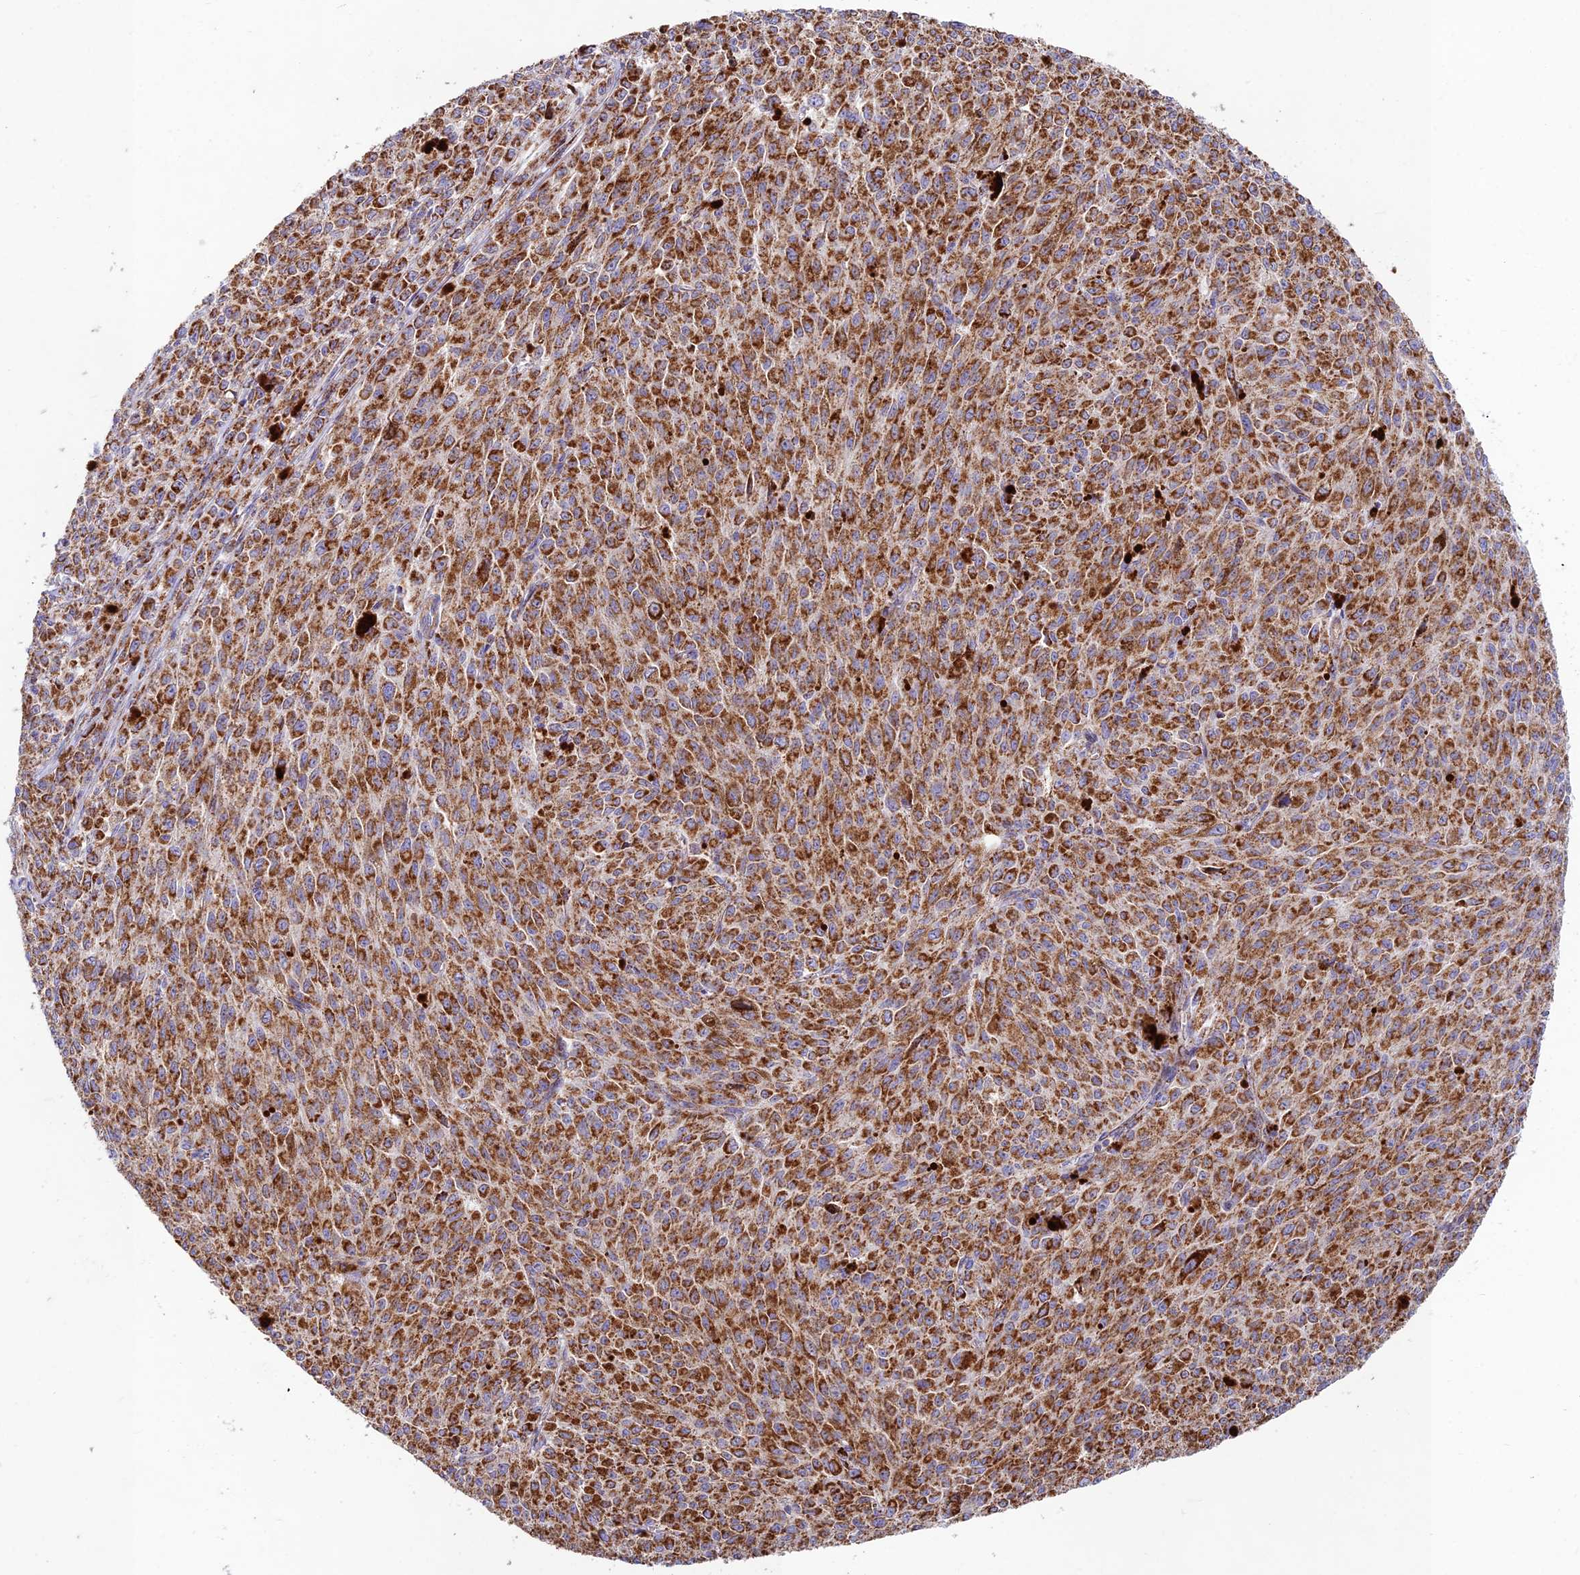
{"staining": {"intensity": "strong", "quantity": ">75%", "location": "cytoplasmic/membranous"}, "tissue": "melanoma", "cell_type": "Tumor cells", "image_type": "cancer", "snomed": [{"axis": "morphology", "description": "Malignant melanoma, NOS"}, {"axis": "topography", "description": "Skin"}], "caption": "Malignant melanoma stained for a protein (brown) displays strong cytoplasmic/membranous positive positivity in about >75% of tumor cells.", "gene": "KHDC3L", "patient": {"sex": "female", "age": 52}}